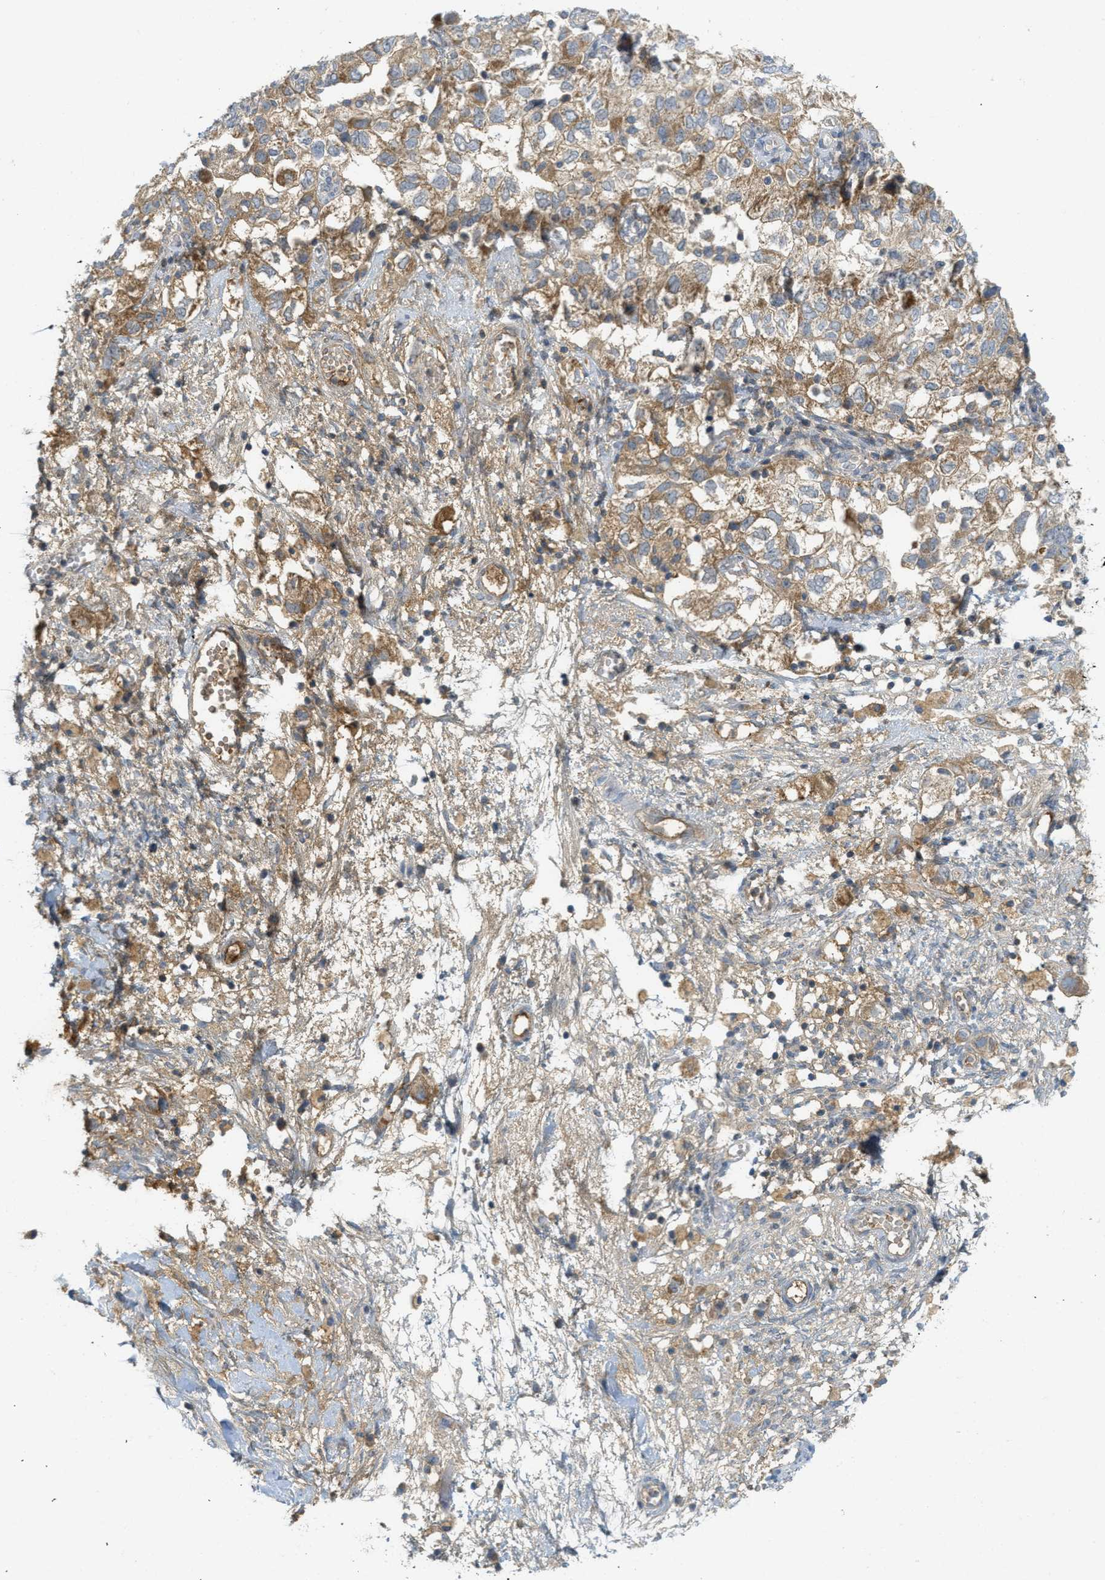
{"staining": {"intensity": "moderate", "quantity": ">75%", "location": "cytoplasmic/membranous"}, "tissue": "ovarian cancer", "cell_type": "Tumor cells", "image_type": "cancer", "snomed": [{"axis": "morphology", "description": "Carcinoma, NOS"}, {"axis": "morphology", "description": "Cystadenocarcinoma, serous, NOS"}, {"axis": "topography", "description": "Ovary"}], "caption": "Immunohistochemical staining of human carcinoma (ovarian) displays medium levels of moderate cytoplasmic/membranous protein positivity in about >75% of tumor cells. Using DAB (brown) and hematoxylin (blue) stains, captured at high magnification using brightfield microscopy.", "gene": "PROC", "patient": {"sex": "female", "age": 69}}